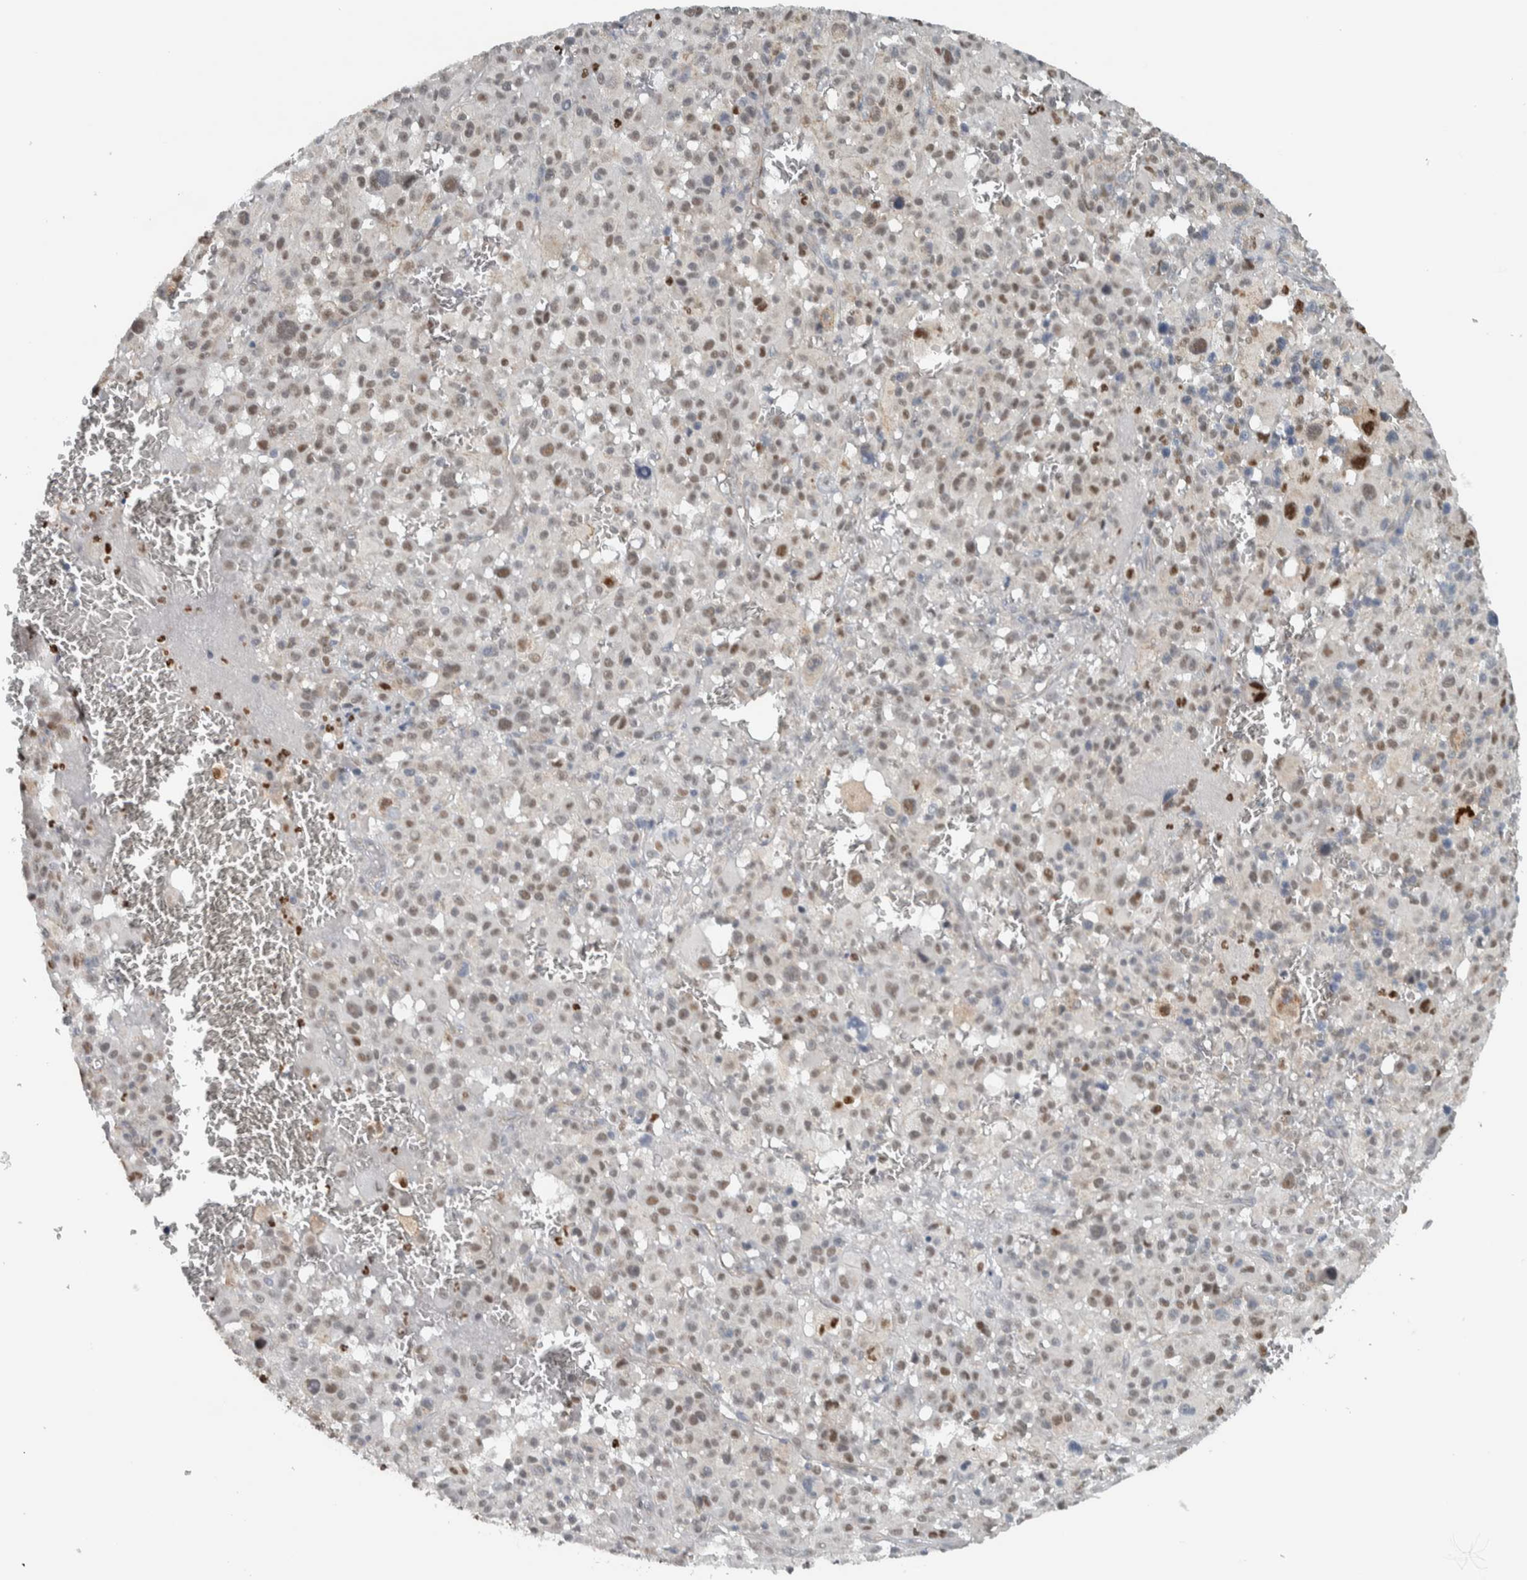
{"staining": {"intensity": "strong", "quantity": "<25%", "location": "nuclear"}, "tissue": "melanoma", "cell_type": "Tumor cells", "image_type": "cancer", "snomed": [{"axis": "morphology", "description": "Malignant melanoma, Metastatic site"}, {"axis": "topography", "description": "Skin"}], "caption": "Melanoma stained with immunohistochemistry demonstrates strong nuclear staining in about <25% of tumor cells.", "gene": "ADPRM", "patient": {"sex": "female", "age": 74}}